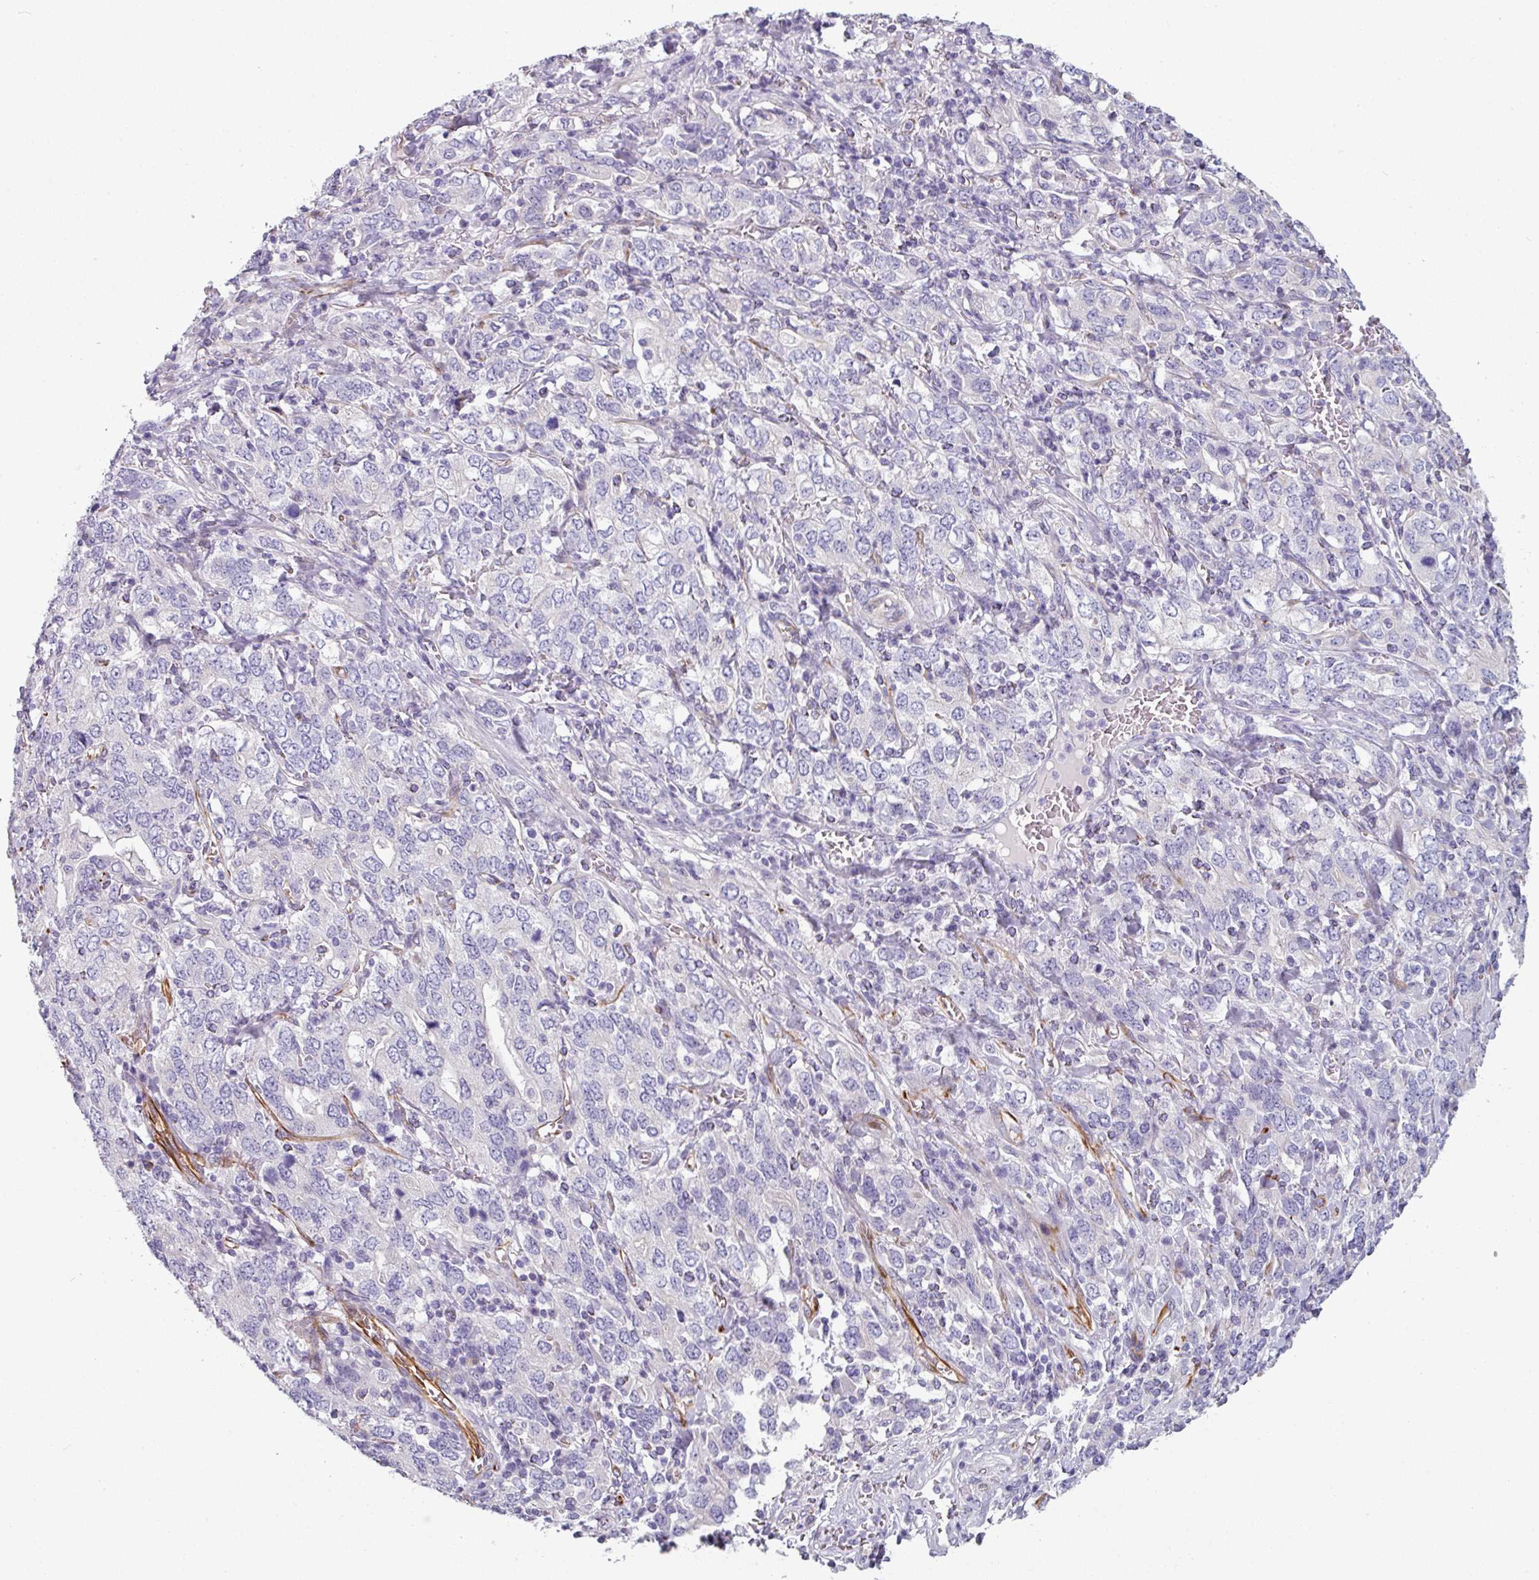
{"staining": {"intensity": "negative", "quantity": "none", "location": "none"}, "tissue": "stomach cancer", "cell_type": "Tumor cells", "image_type": "cancer", "snomed": [{"axis": "morphology", "description": "Adenocarcinoma, NOS"}, {"axis": "topography", "description": "Stomach, upper"}, {"axis": "topography", "description": "Stomach"}], "caption": "A micrograph of human stomach adenocarcinoma is negative for staining in tumor cells.", "gene": "SLC17A7", "patient": {"sex": "male", "age": 62}}